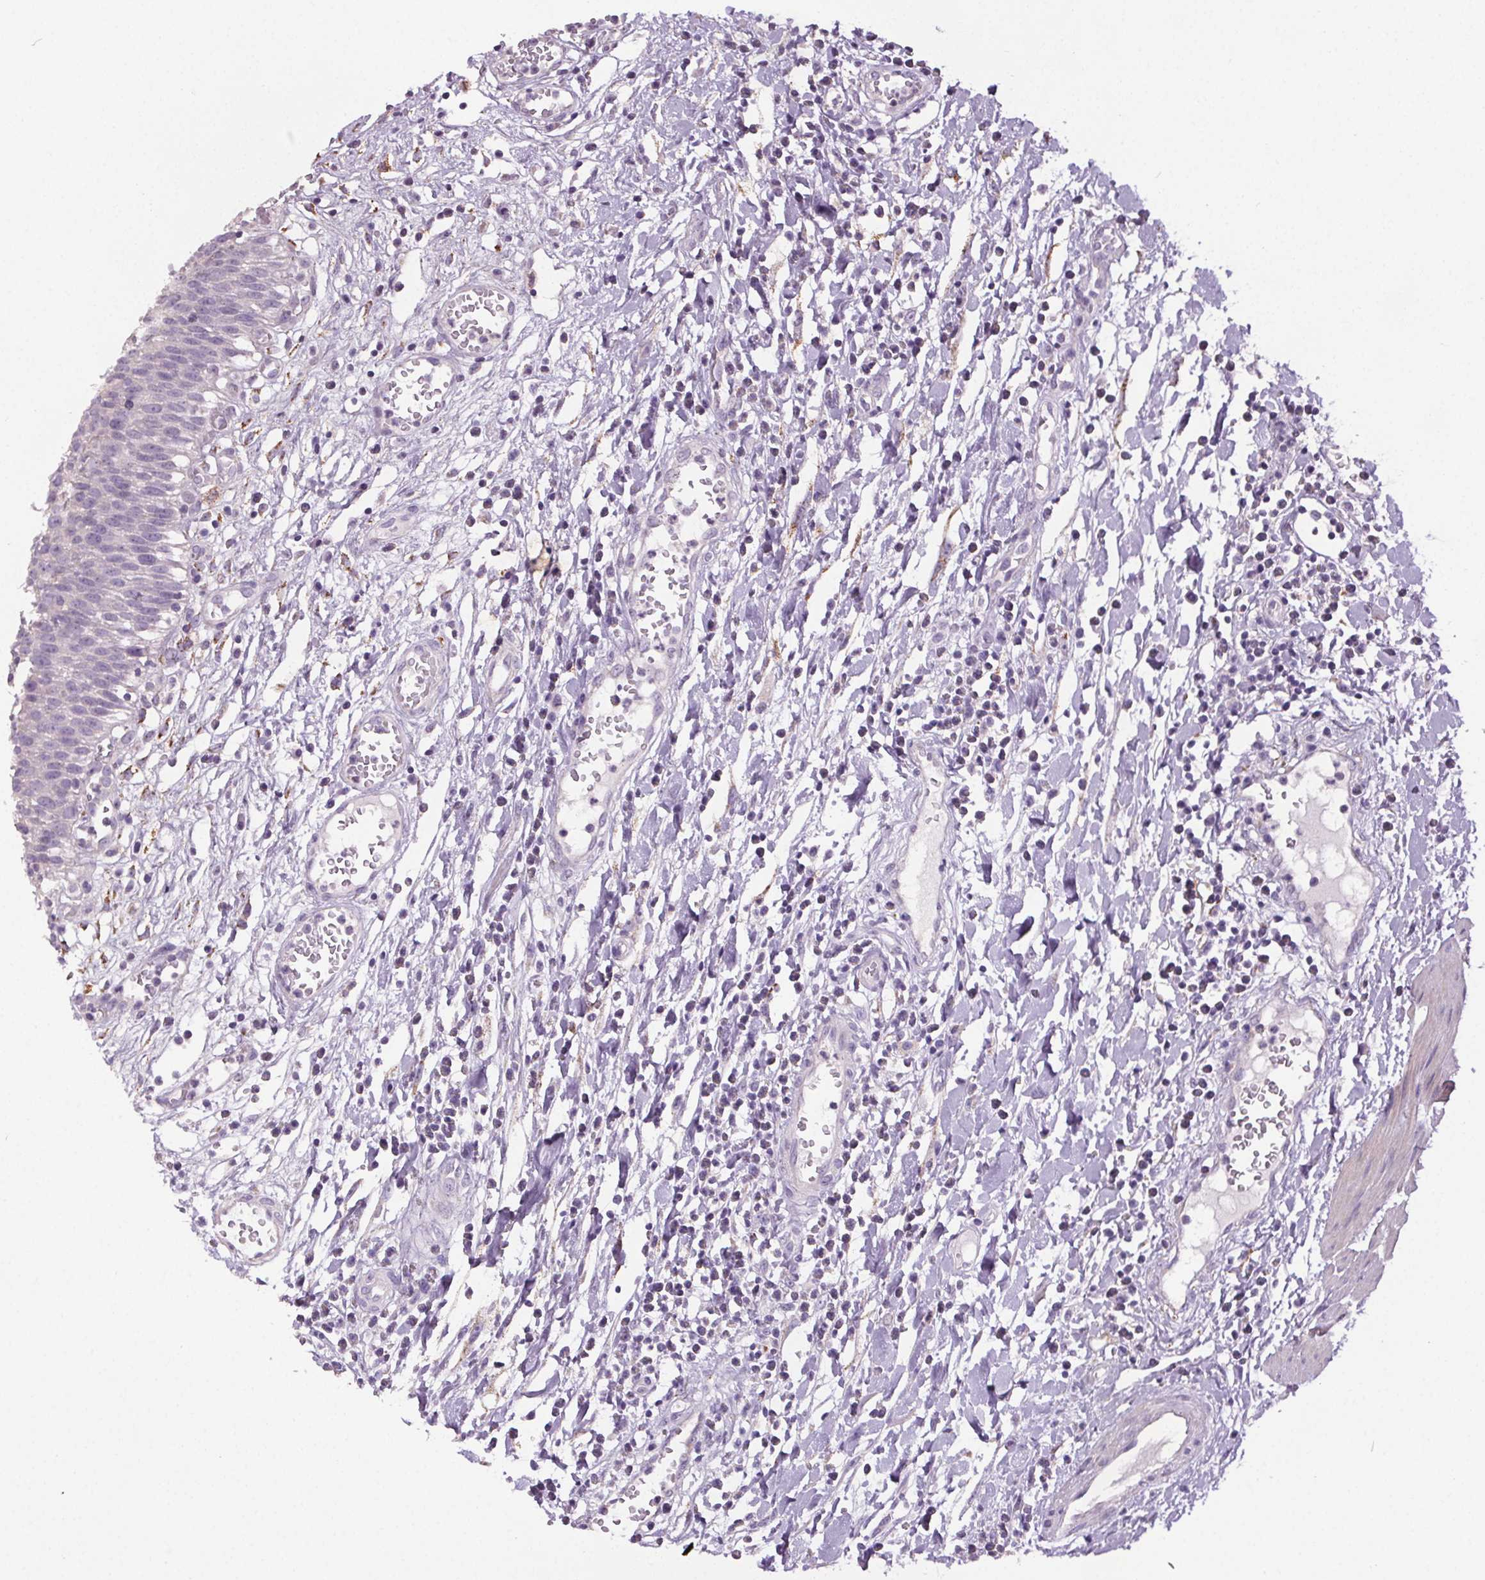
{"staining": {"intensity": "negative", "quantity": "none", "location": "none"}, "tissue": "urinary bladder", "cell_type": "Urothelial cells", "image_type": "normal", "snomed": [{"axis": "morphology", "description": "Normal tissue, NOS"}, {"axis": "topography", "description": "Urinary bladder"}], "caption": "An immunohistochemistry histopathology image of normal urinary bladder is shown. There is no staining in urothelial cells of urinary bladder.", "gene": "GPIHBP1", "patient": {"sex": "male", "age": 64}}